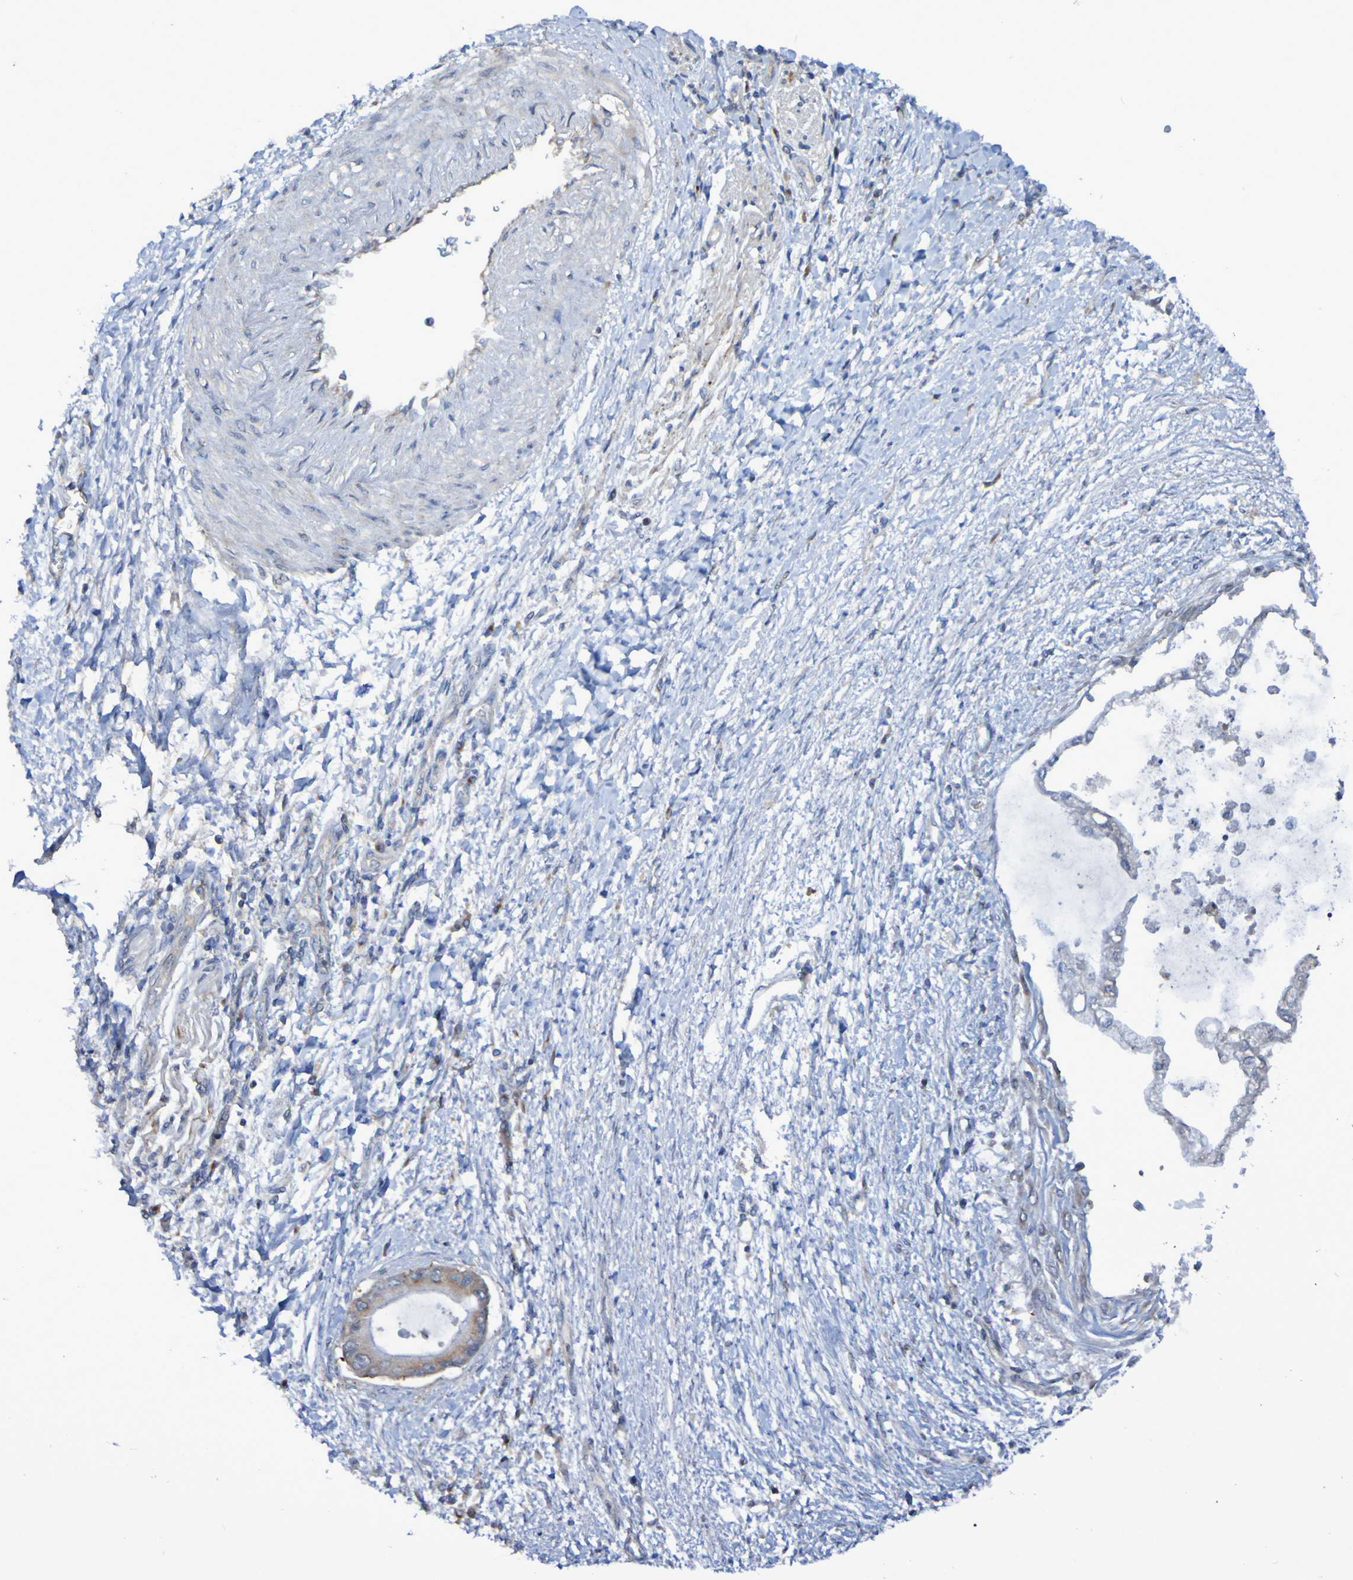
{"staining": {"intensity": "moderate", "quantity": "<25%", "location": "cytoplasmic/membranous"}, "tissue": "liver cancer", "cell_type": "Tumor cells", "image_type": "cancer", "snomed": [{"axis": "morphology", "description": "Cholangiocarcinoma"}, {"axis": "topography", "description": "Liver"}], "caption": "IHC (DAB) staining of human liver cholangiocarcinoma shows moderate cytoplasmic/membranous protein positivity in approximately <25% of tumor cells.", "gene": "LMBRD2", "patient": {"sex": "male", "age": 50}}